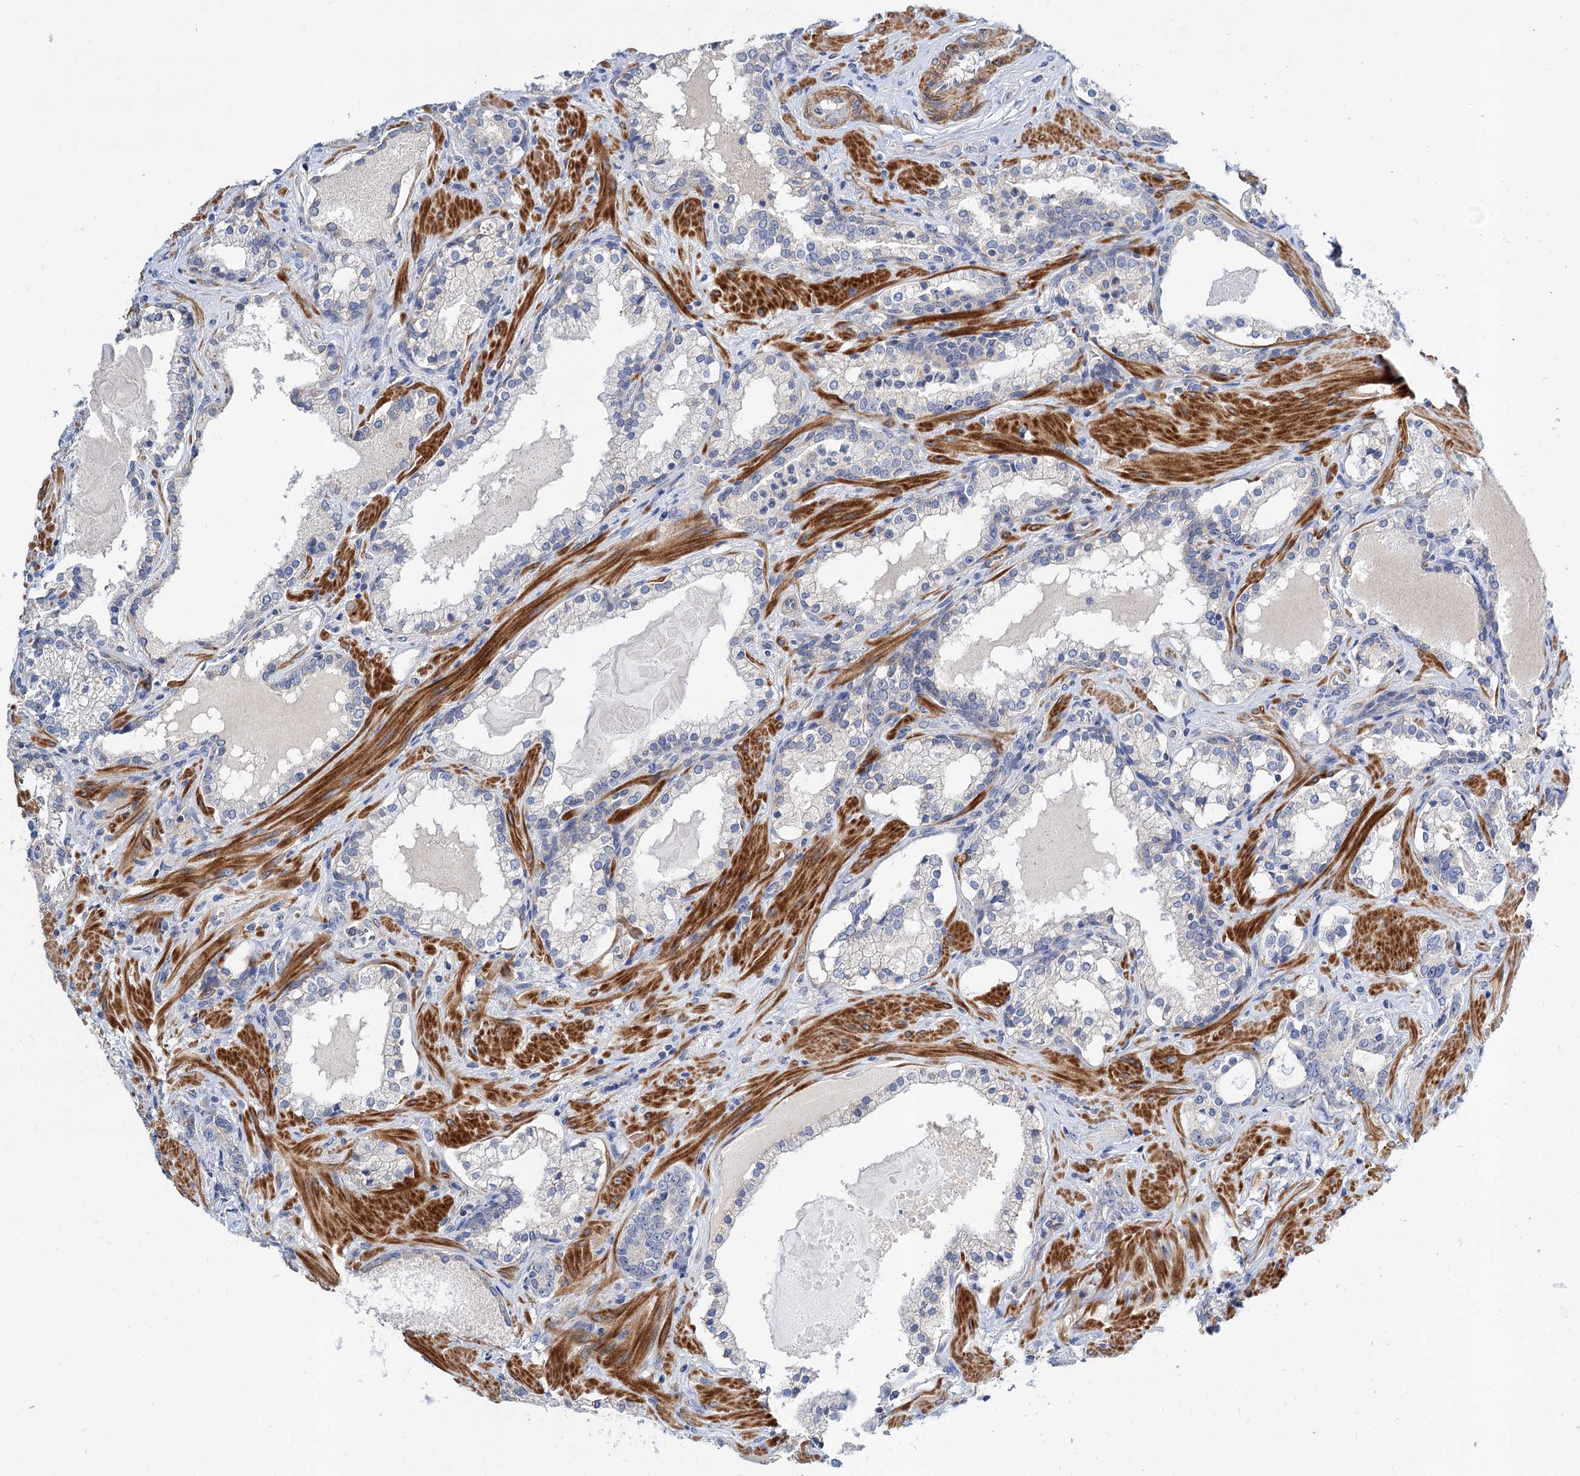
{"staining": {"intensity": "negative", "quantity": "none", "location": "none"}, "tissue": "prostate cancer", "cell_type": "Tumor cells", "image_type": "cancer", "snomed": [{"axis": "morphology", "description": "Adenocarcinoma, High grade"}, {"axis": "topography", "description": "Prostate"}], "caption": "There is no significant positivity in tumor cells of prostate cancer. Nuclei are stained in blue.", "gene": "NUDCD2", "patient": {"sex": "male", "age": 58}}